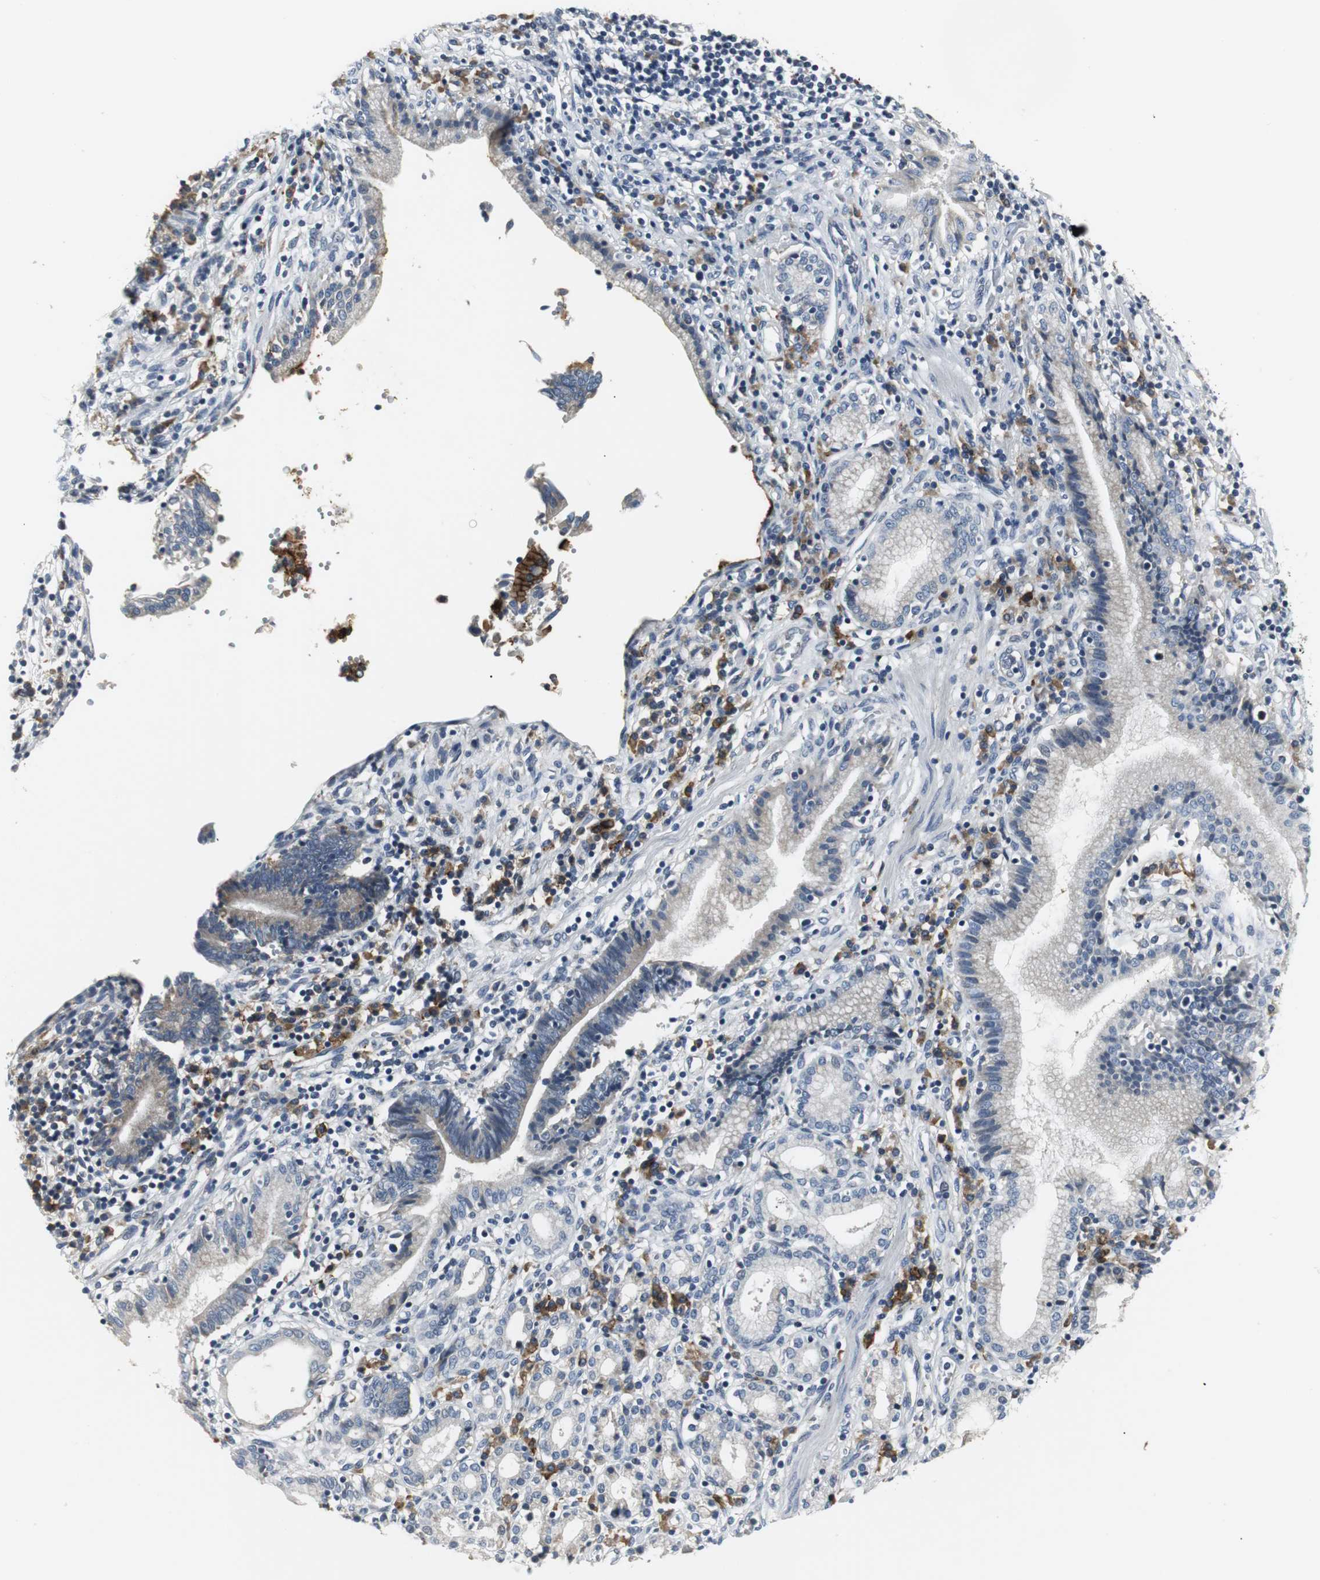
{"staining": {"intensity": "moderate", "quantity": "<25%", "location": "cytoplasmic/membranous"}, "tissue": "pancreatic cancer", "cell_type": "Tumor cells", "image_type": "cancer", "snomed": [{"axis": "morphology", "description": "Adenocarcinoma, NOS"}, {"axis": "topography", "description": "Pancreas"}], "caption": "Immunohistochemistry (IHC) photomicrograph of neoplastic tissue: human pancreatic adenocarcinoma stained using immunohistochemistry exhibits low levels of moderate protein expression localized specifically in the cytoplasmic/membranous of tumor cells, appearing as a cytoplasmic/membranous brown color.", "gene": "SLC2A5", "patient": {"sex": "female", "age": 48}}